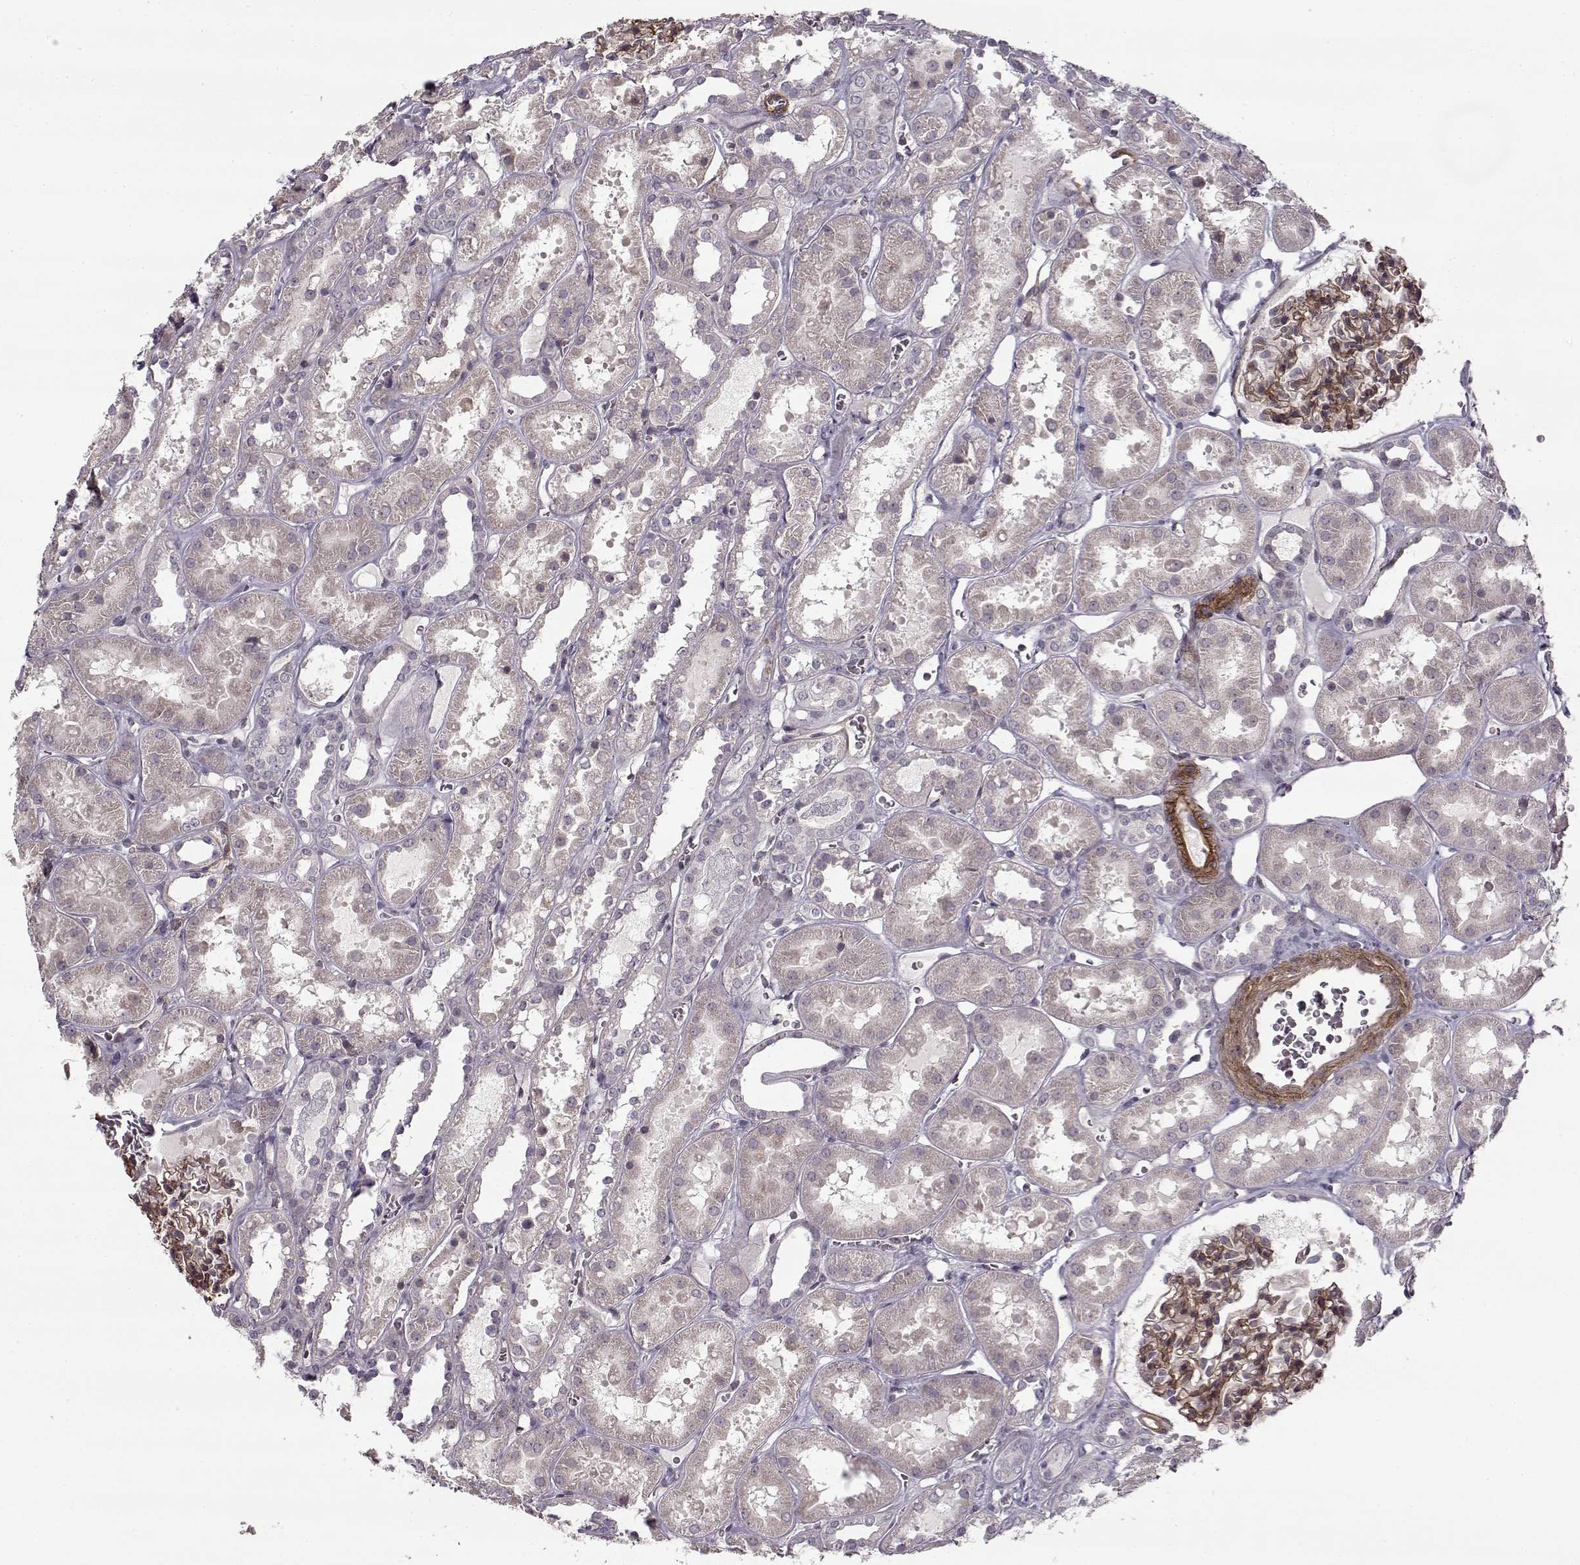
{"staining": {"intensity": "strong", "quantity": "25%-75%", "location": "cytoplasmic/membranous"}, "tissue": "kidney", "cell_type": "Cells in glomeruli", "image_type": "normal", "snomed": [{"axis": "morphology", "description": "Normal tissue, NOS"}, {"axis": "topography", "description": "Kidney"}], "caption": "Protein staining reveals strong cytoplasmic/membranous staining in approximately 25%-75% of cells in glomeruli in benign kidney. The staining was performed using DAB (3,3'-diaminobenzidine), with brown indicating positive protein expression. Nuclei are stained blue with hematoxylin.", "gene": "LAMB2", "patient": {"sex": "female", "age": 41}}